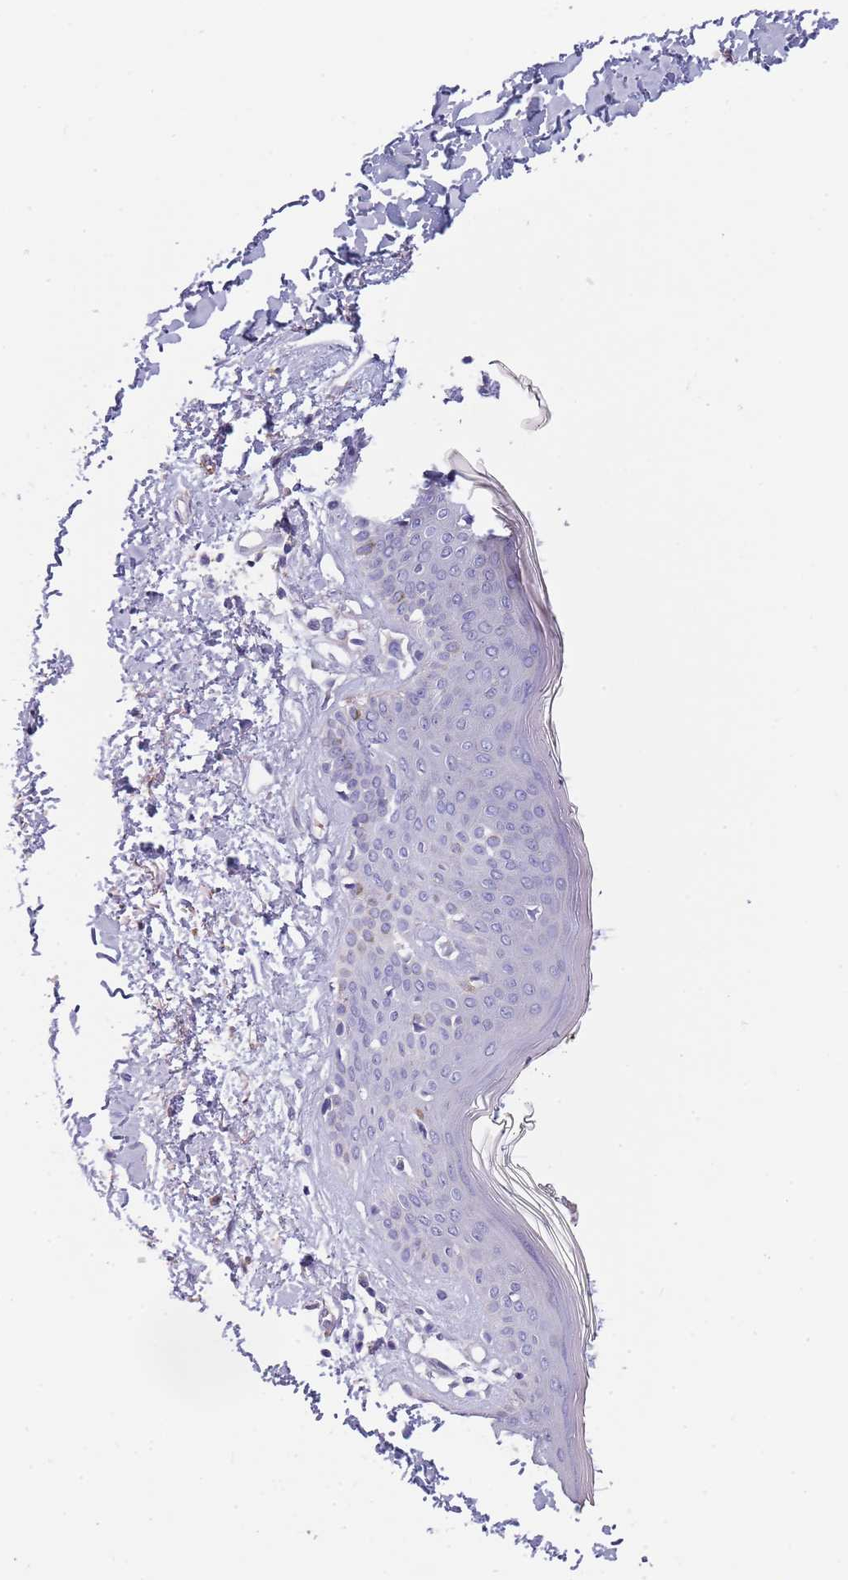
{"staining": {"intensity": "negative", "quantity": "none", "location": "none"}, "tissue": "skin", "cell_type": "Fibroblasts", "image_type": "normal", "snomed": [{"axis": "morphology", "description": "Normal tissue, NOS"}, {"axis": "topography", "description": "Skin"}], "caption": "Image shows no significant protein expression in fibroblasts of benign skin. (DAB (3,3'-diaminobenzidine) immunohistochemistry (IHC) visualized using brightfield microscopy, high magnification).", "gene": "MAN1C1", "patient": {"sex": "female", "age": 64}}